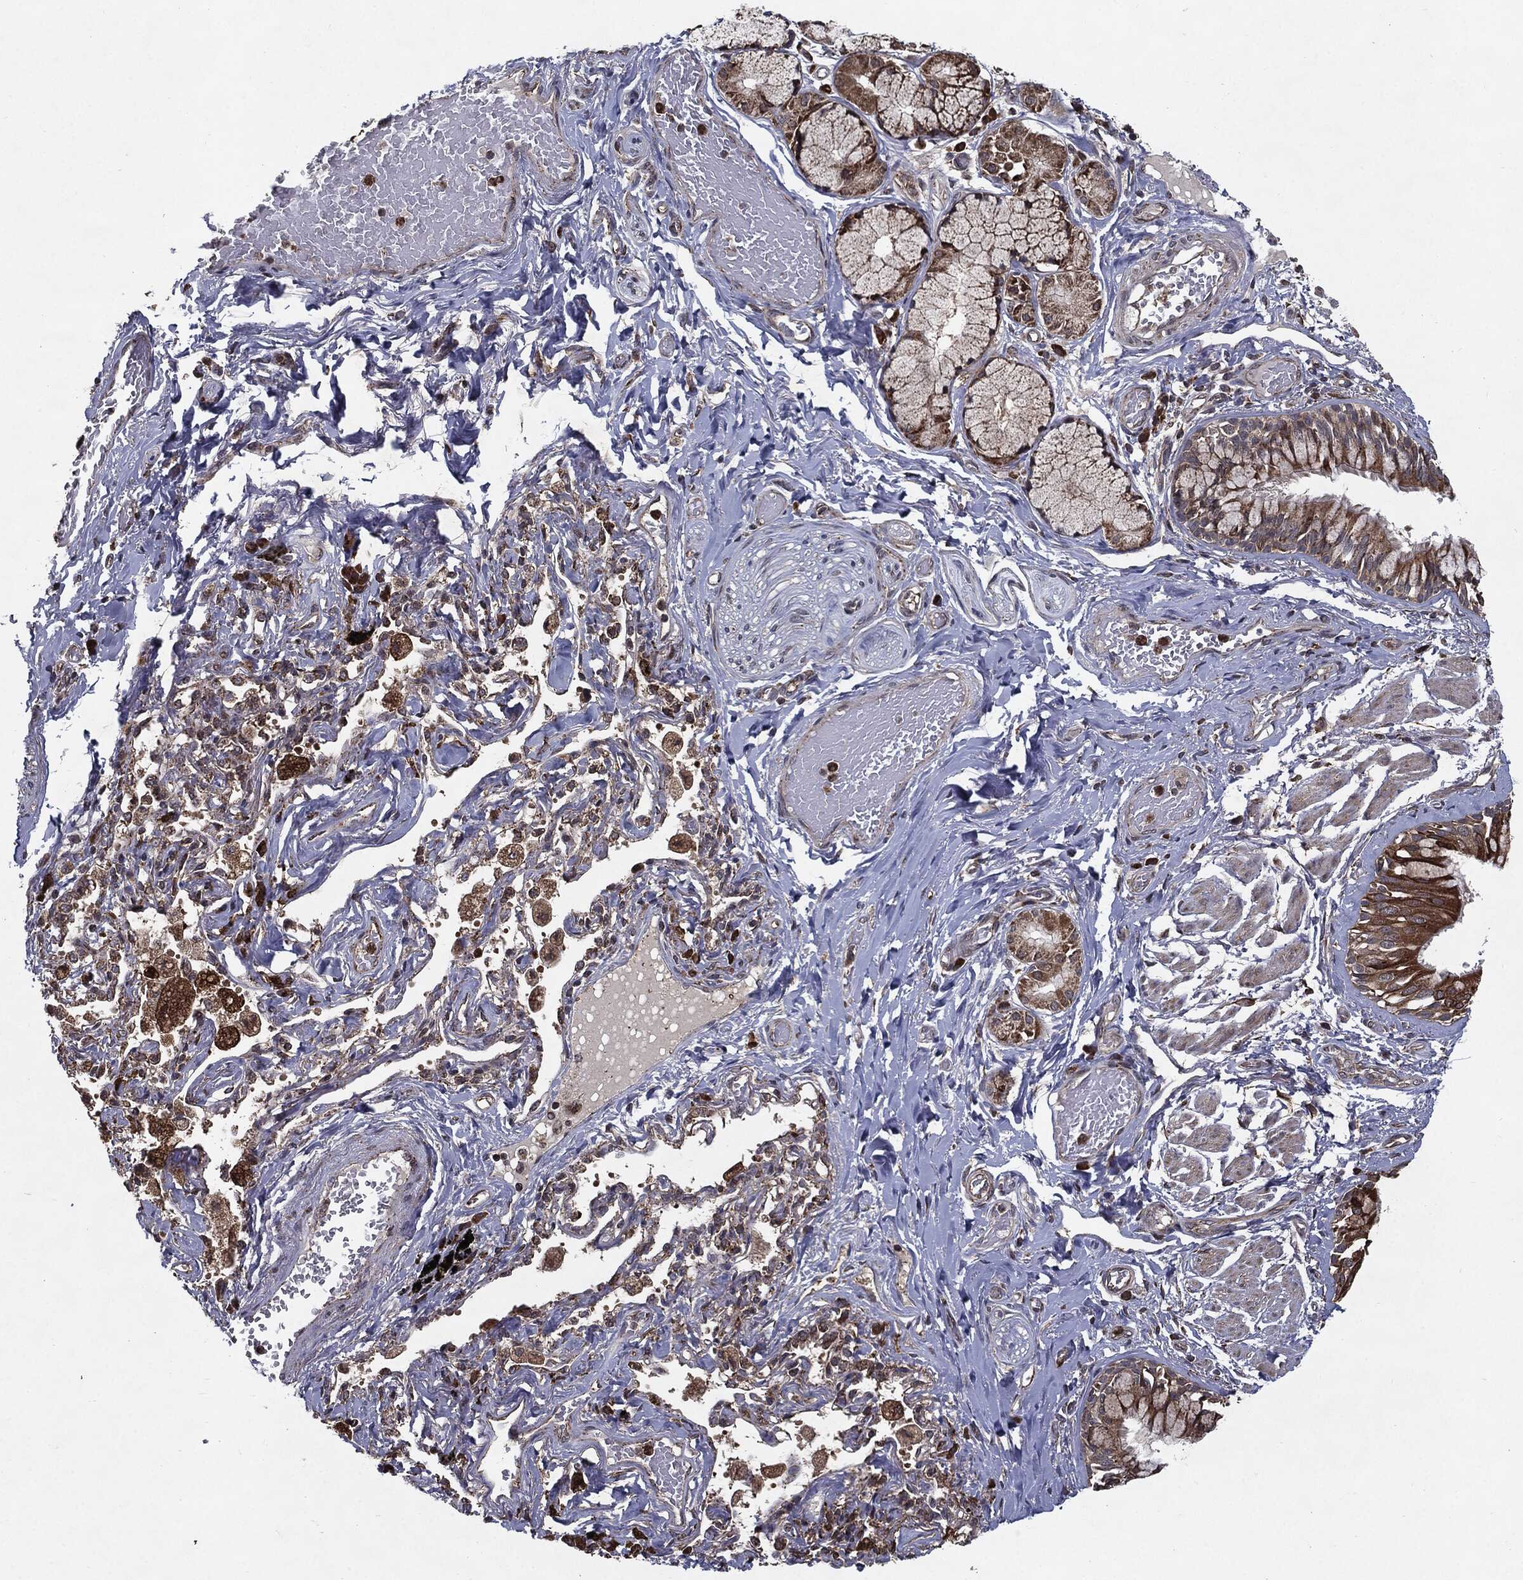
{"staining": {"intensity": "strong", "quantity": ">75%", "location": "cytoplasmic/membranous"}, "tissue": "bronchus", "cell_type": "Respiratory epithelial cells", "image_type": "normal", "snomed": [{"axis": "morphology", "description": "Normal tissue, NOS"}, {"axis": "topography", "description": "Bronchus"}, {"axis": "topography", "description": "Lung"}], "caption": "DAB (3,3'-diaminobenzidine) immunohistochemical staining of benign human bronchus exhibits strong cytoplasmic/membranous protein expression in approximately >75% of respiratory epithelial cells.", "gene": "HDAC5", "patient": {"sex": "female", "age": 57}}